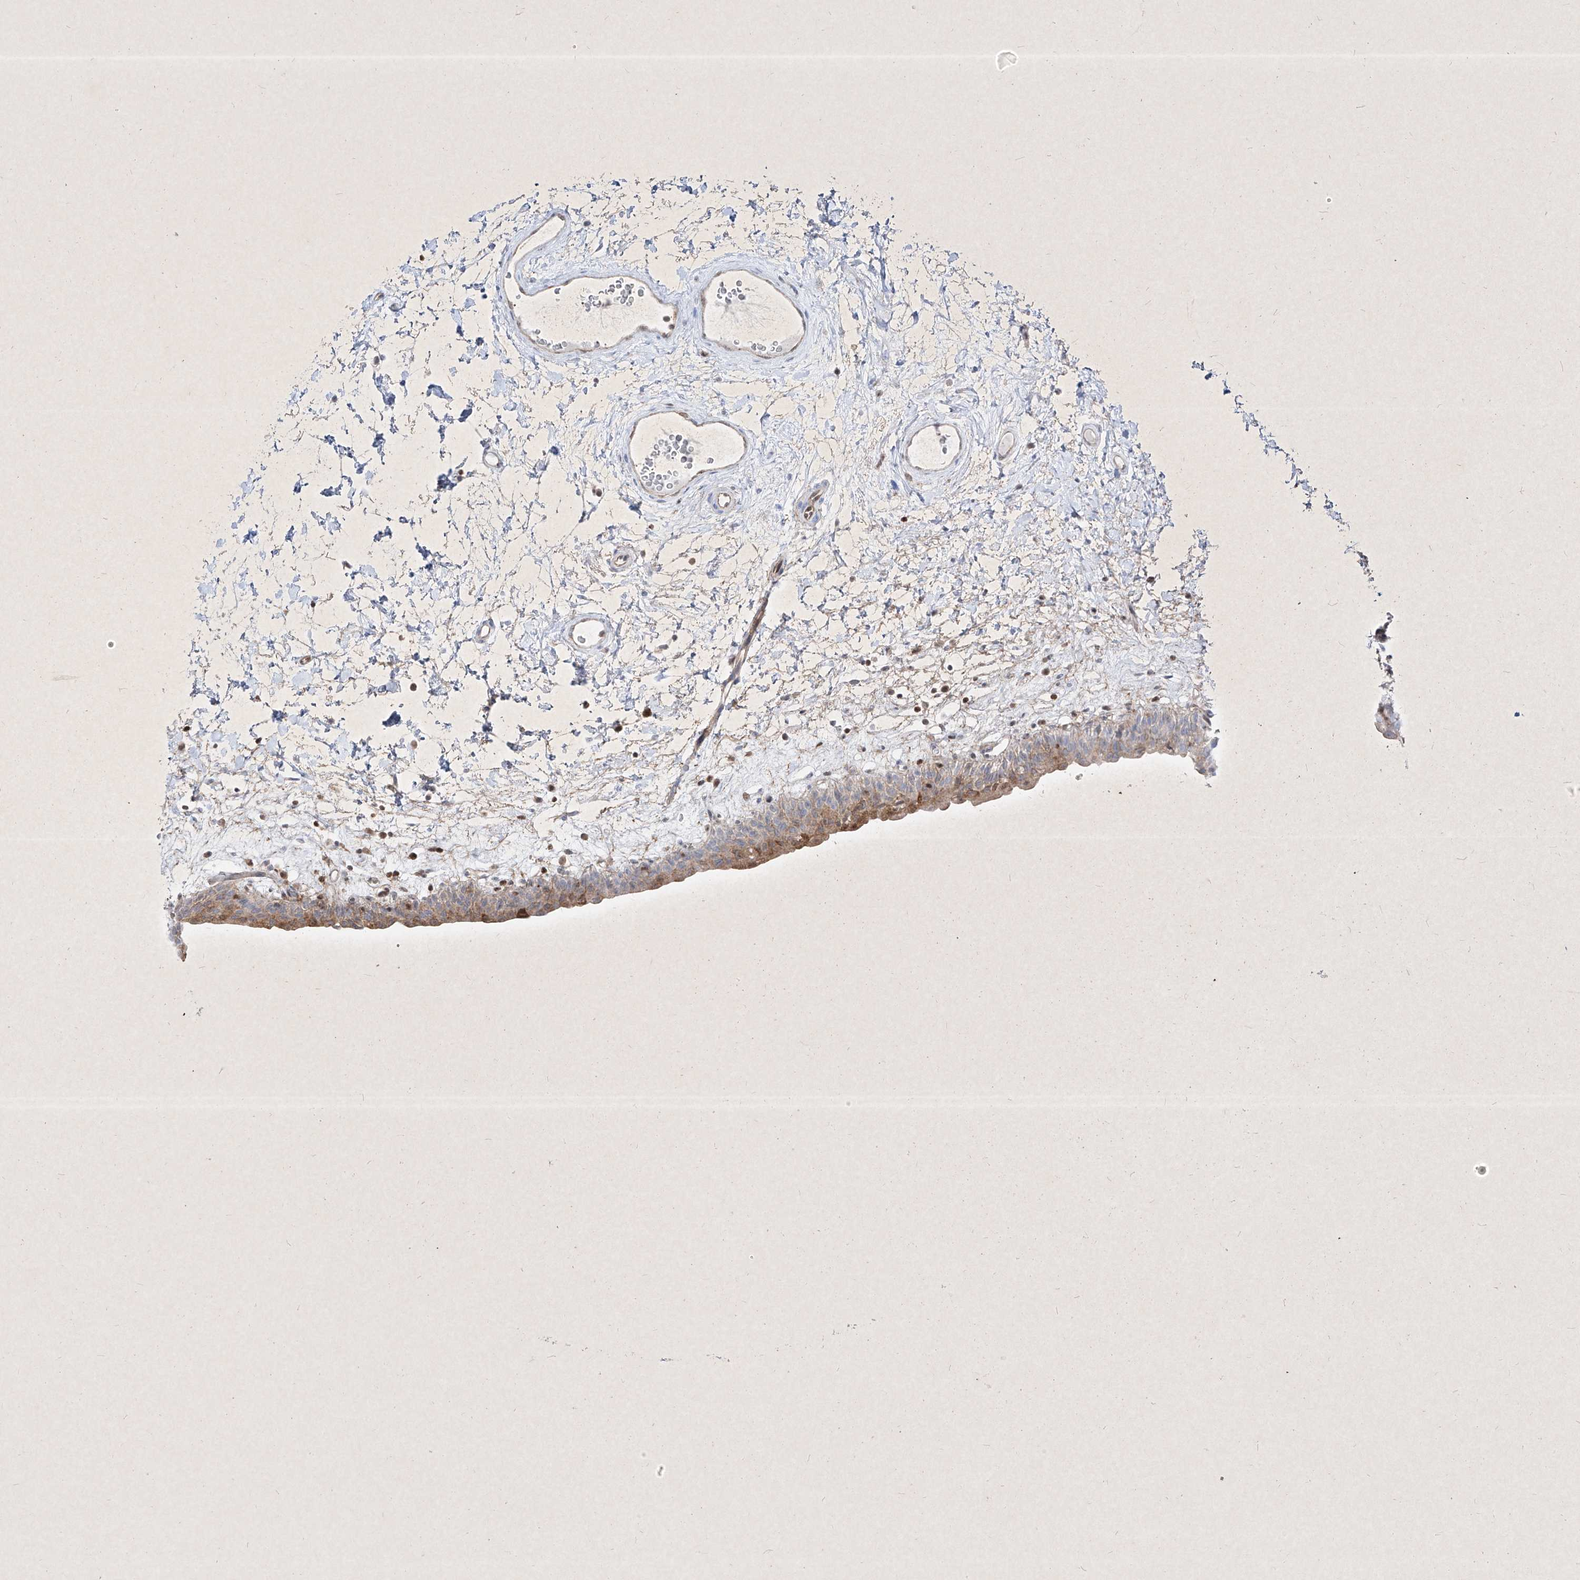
{"staining": {"intensity": "moderate", "quantity": "<25%", "location": "cytoplasmic/membranous"}, "tissue": "urinary bladder", "cell_type": "Urothelial cells", "image_type": "normal", "snomed": [{"axis": "morphology", "description": "Normal tissue, NOS"}, {"axis": "topography", "description": "Urinary bladder"}], "caption": "Normal urinary bladder was stained to show a protein in brown. There is low levels of moderate cytoplasmic/membranous expression in approximately <25% of urothelial cells.", "gene": "PSMB10", "patient": {"sex": "male", "age": 83}}